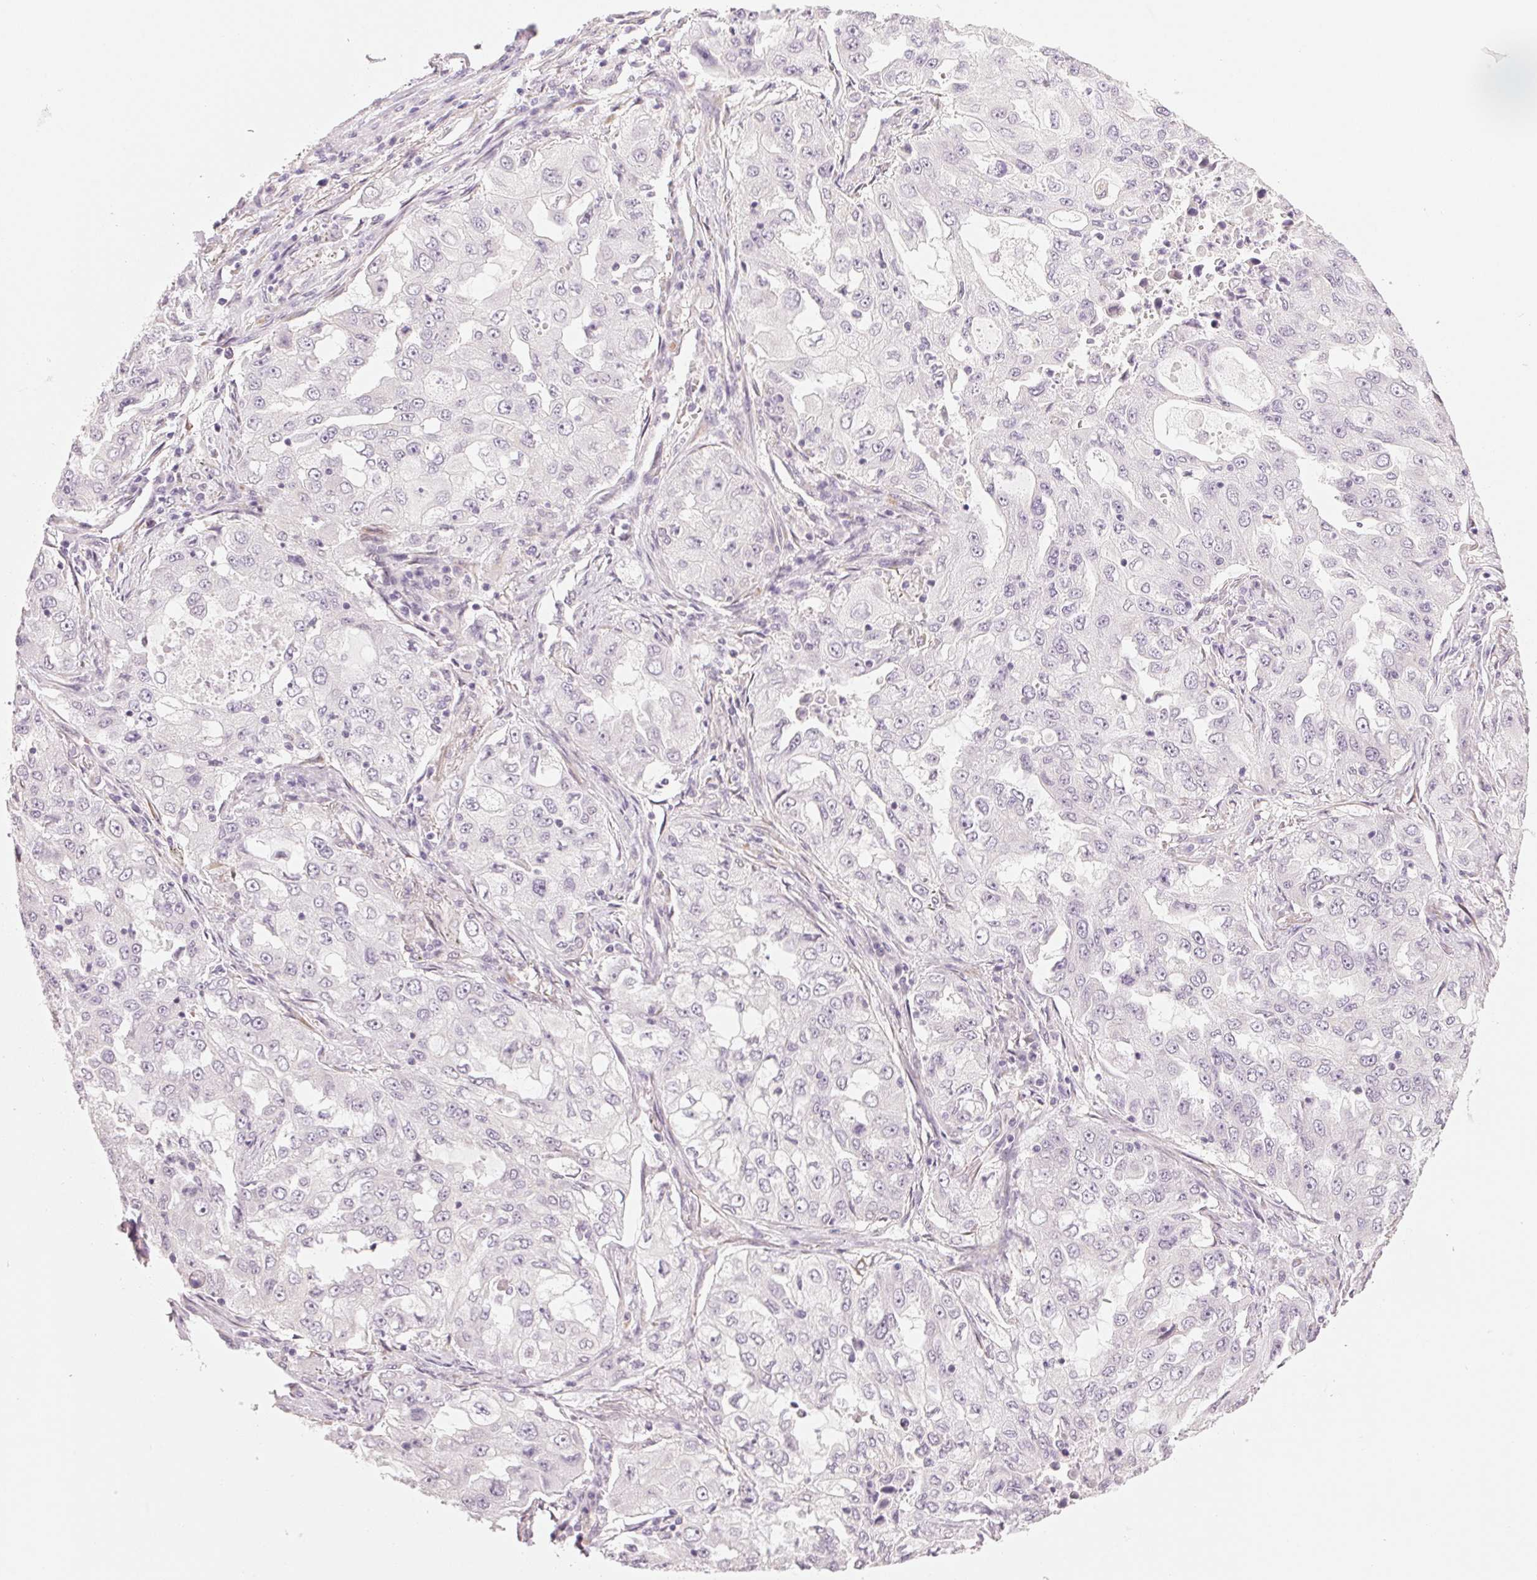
{"staining": {"intensity": "negative", "quantity": "none", "location": "none"}, "tissue": "lung cancer", "cell_type": "Tumor cells", "image_type": "cancer", "snomed": [{"axis": "morphology", "description": "Adenocarcinoma, NOS"}, {"axis": "topography", "description": "Lung"}], "caption": "This is a photomicrograph of immunohistochemistry (IHC) staining of lung cancer (adenocarcinoma), which shows no positivity in tumor cells.", "gene": "MAP1LC3A", "patient": {"sex": "female", "age": 61}}